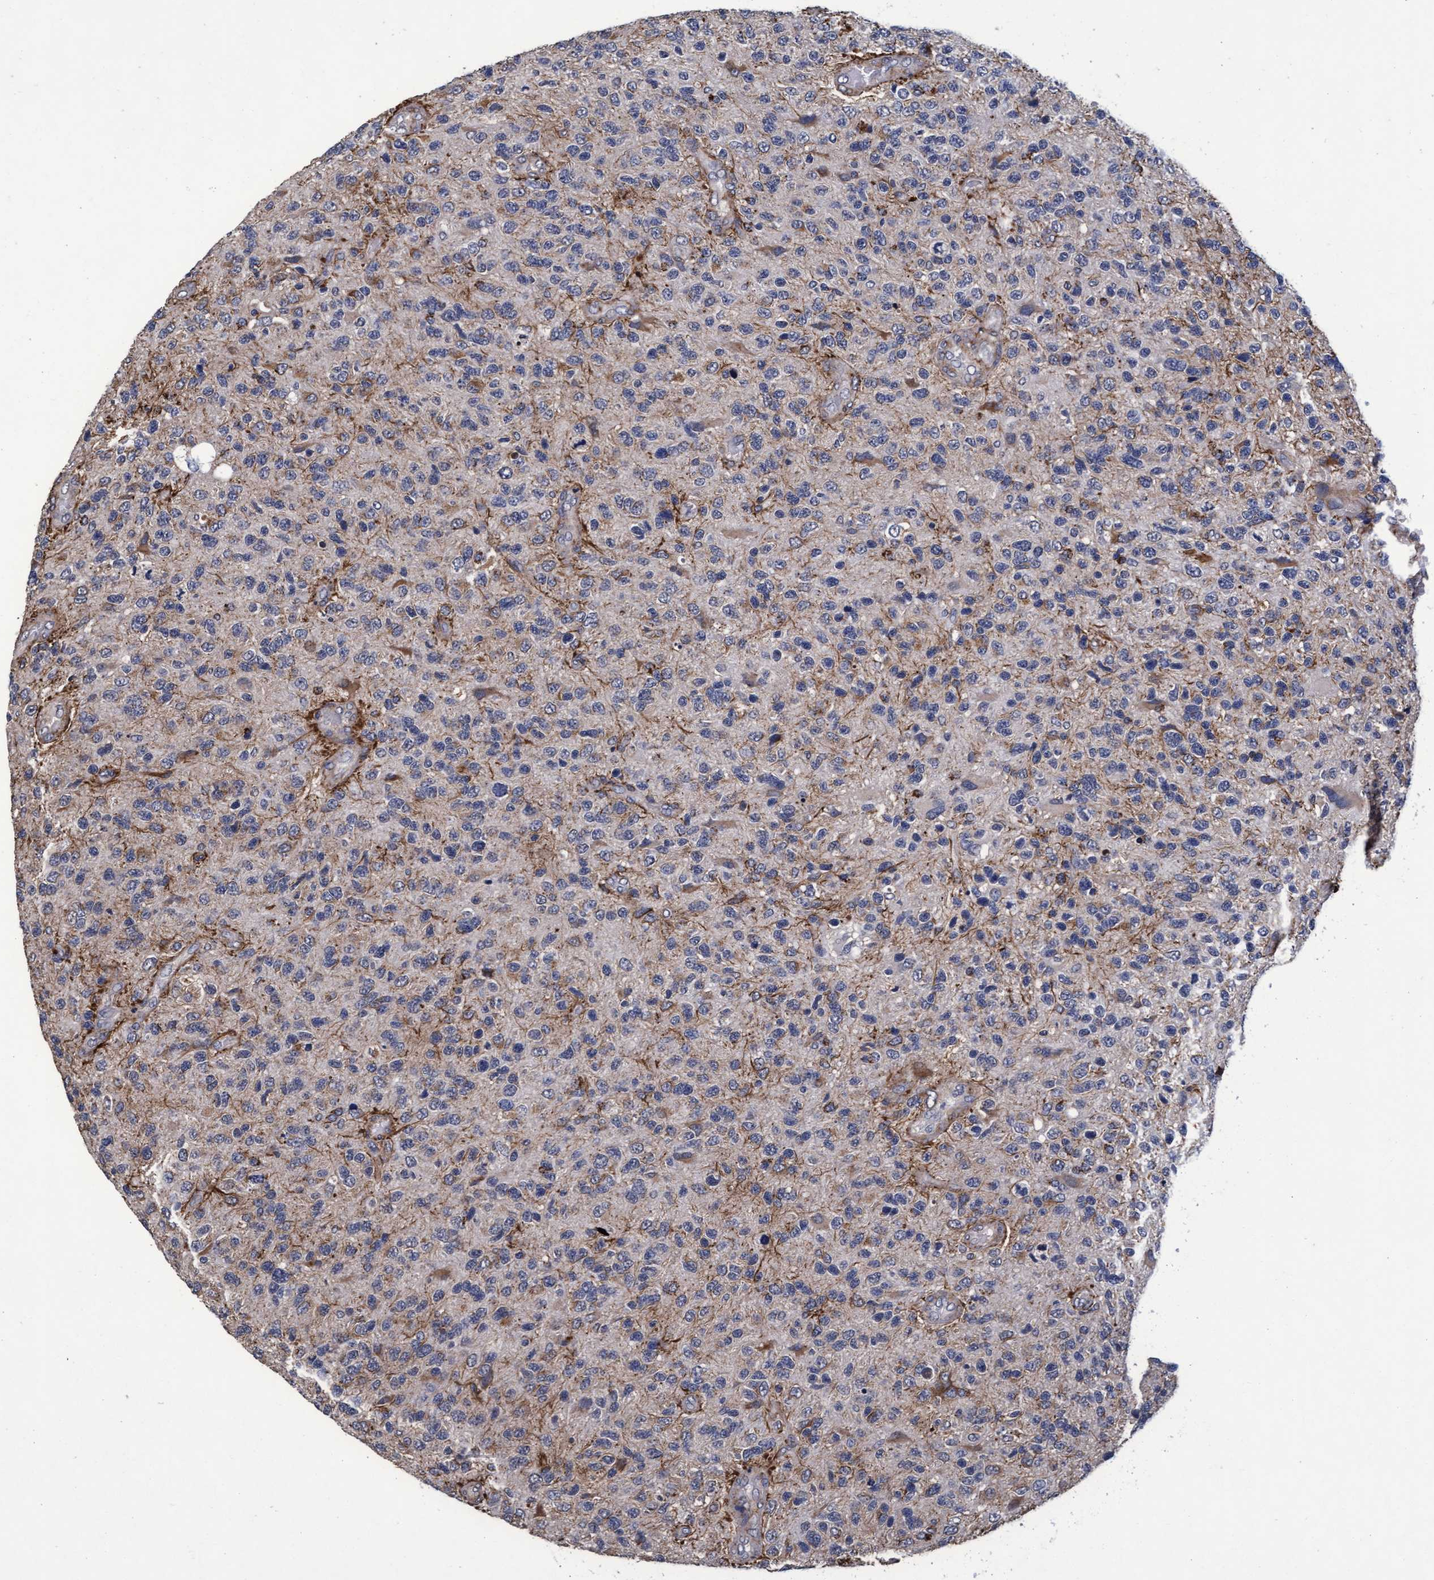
{"staining": {"intensity": "negative", "quantity": "none", "location": "none"}, "tissue": "glioma", "cell_type": "Tumor cells", "image_type": "cancer", "snomed": [{"axis": "morphology", "description": "Glioma, malignant, High grade"}, {"axis": "topography", "description": "Brain"}], "caption": "Malignant high-grade glioma was stained to show a protein in brown. There is no significant positivity in tumor cells.", "gene": "CPQ", "patient": {"sex": "female", "age": 58}}